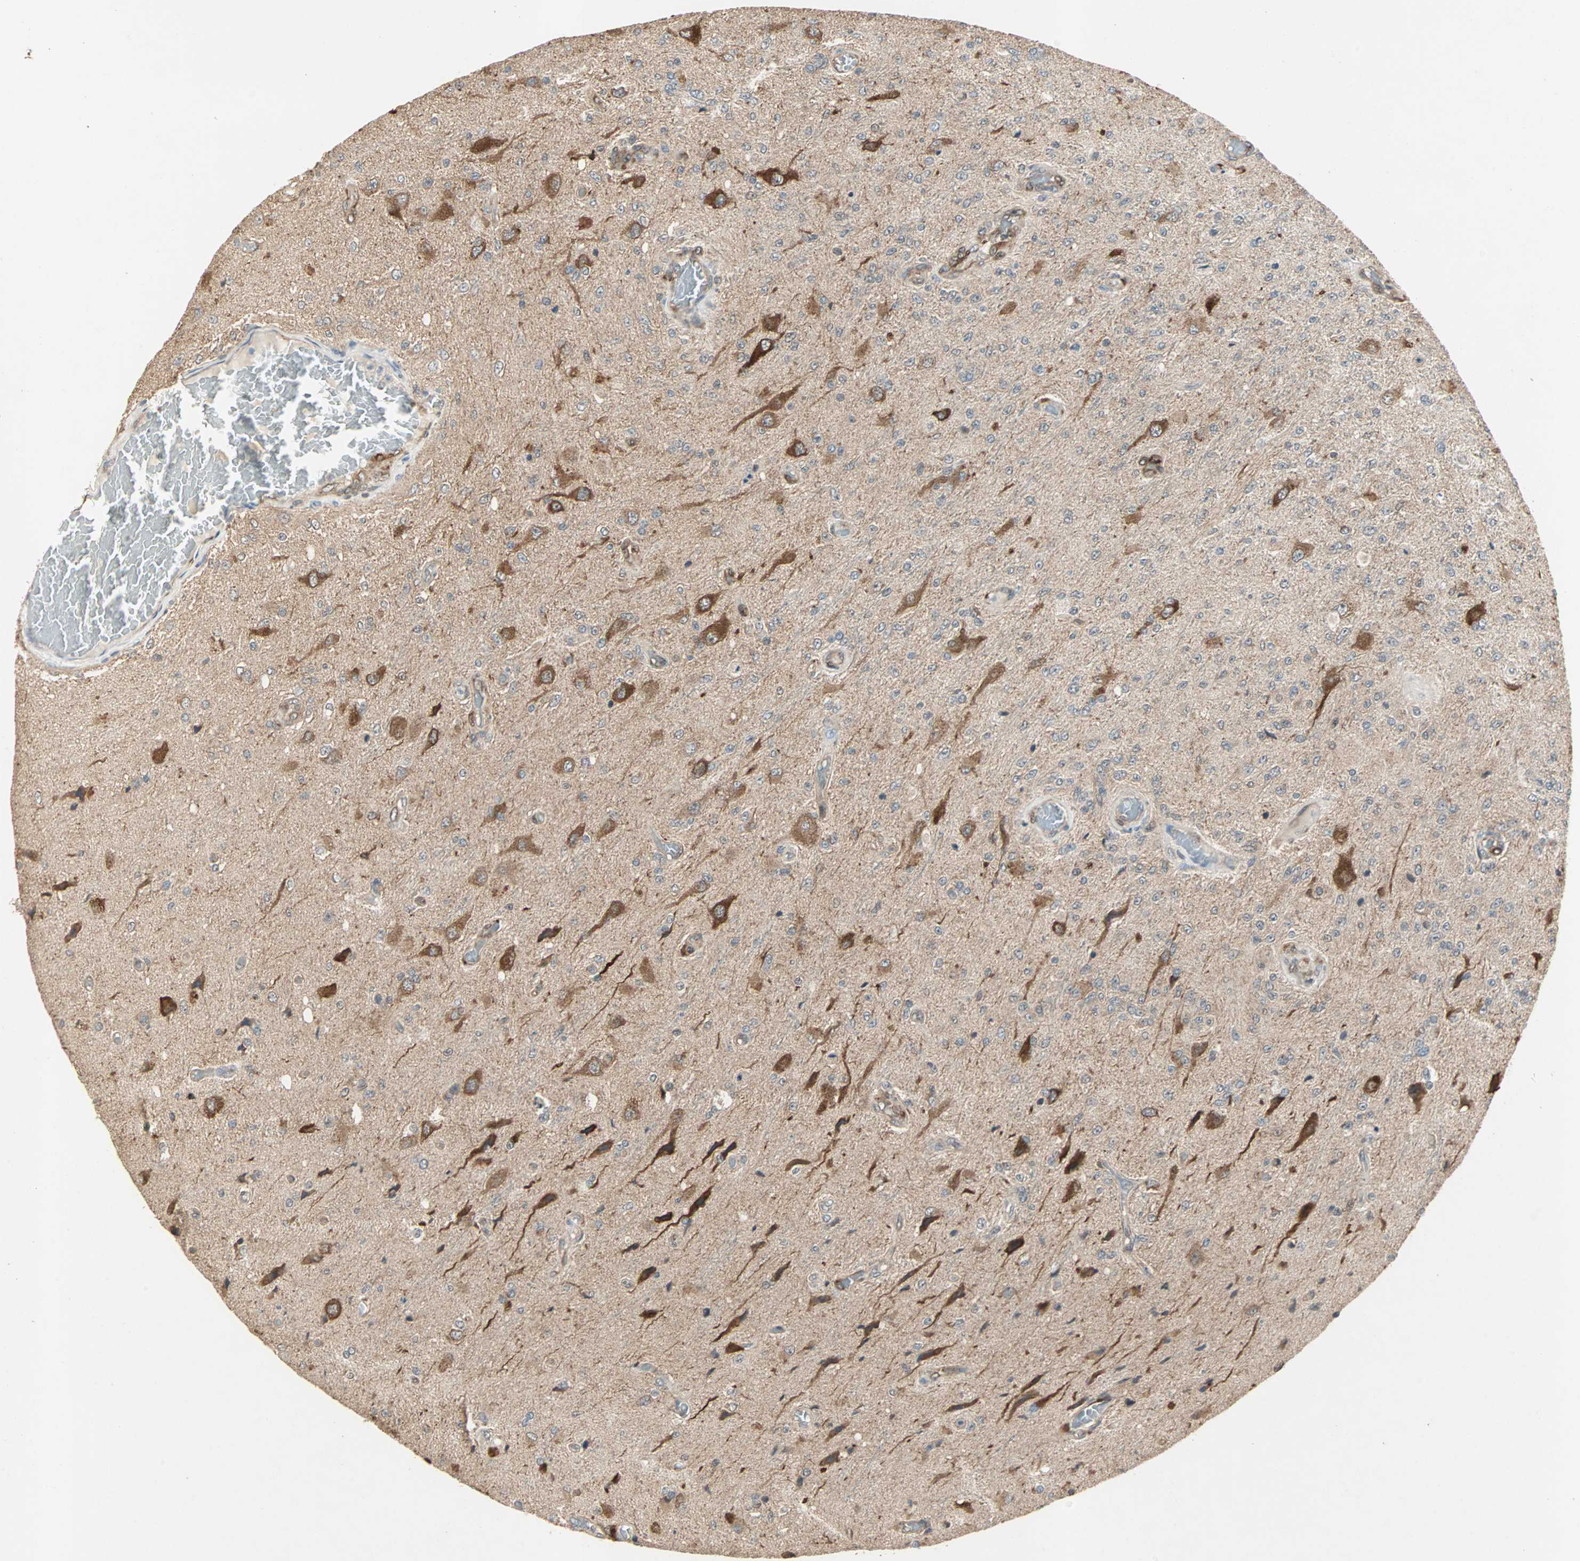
{"staining": {"intensity": "moderate", "quantity": ">75%", "location": "cytoplasmic/membranous"}, "tissue": "glioma", "cell_type": "Tumor cells", "image_type": "cancer", "snomed": [{"axis": "morphology", "description": "Normal tissue, NOS"}, {"axis": "morphology", "description": "Glioma, malignant, High grade"}, {"axis": "topography", "description": "Cerebral cortex"}], "caption": "Immunohistochemical staining of human glioma shows medium levels of moderate cytoplasmic/membranous protein positivity in about >75% of tumor cells.", "gene": "TRPV4", "patient": {"sex": "male", "age": 77}}